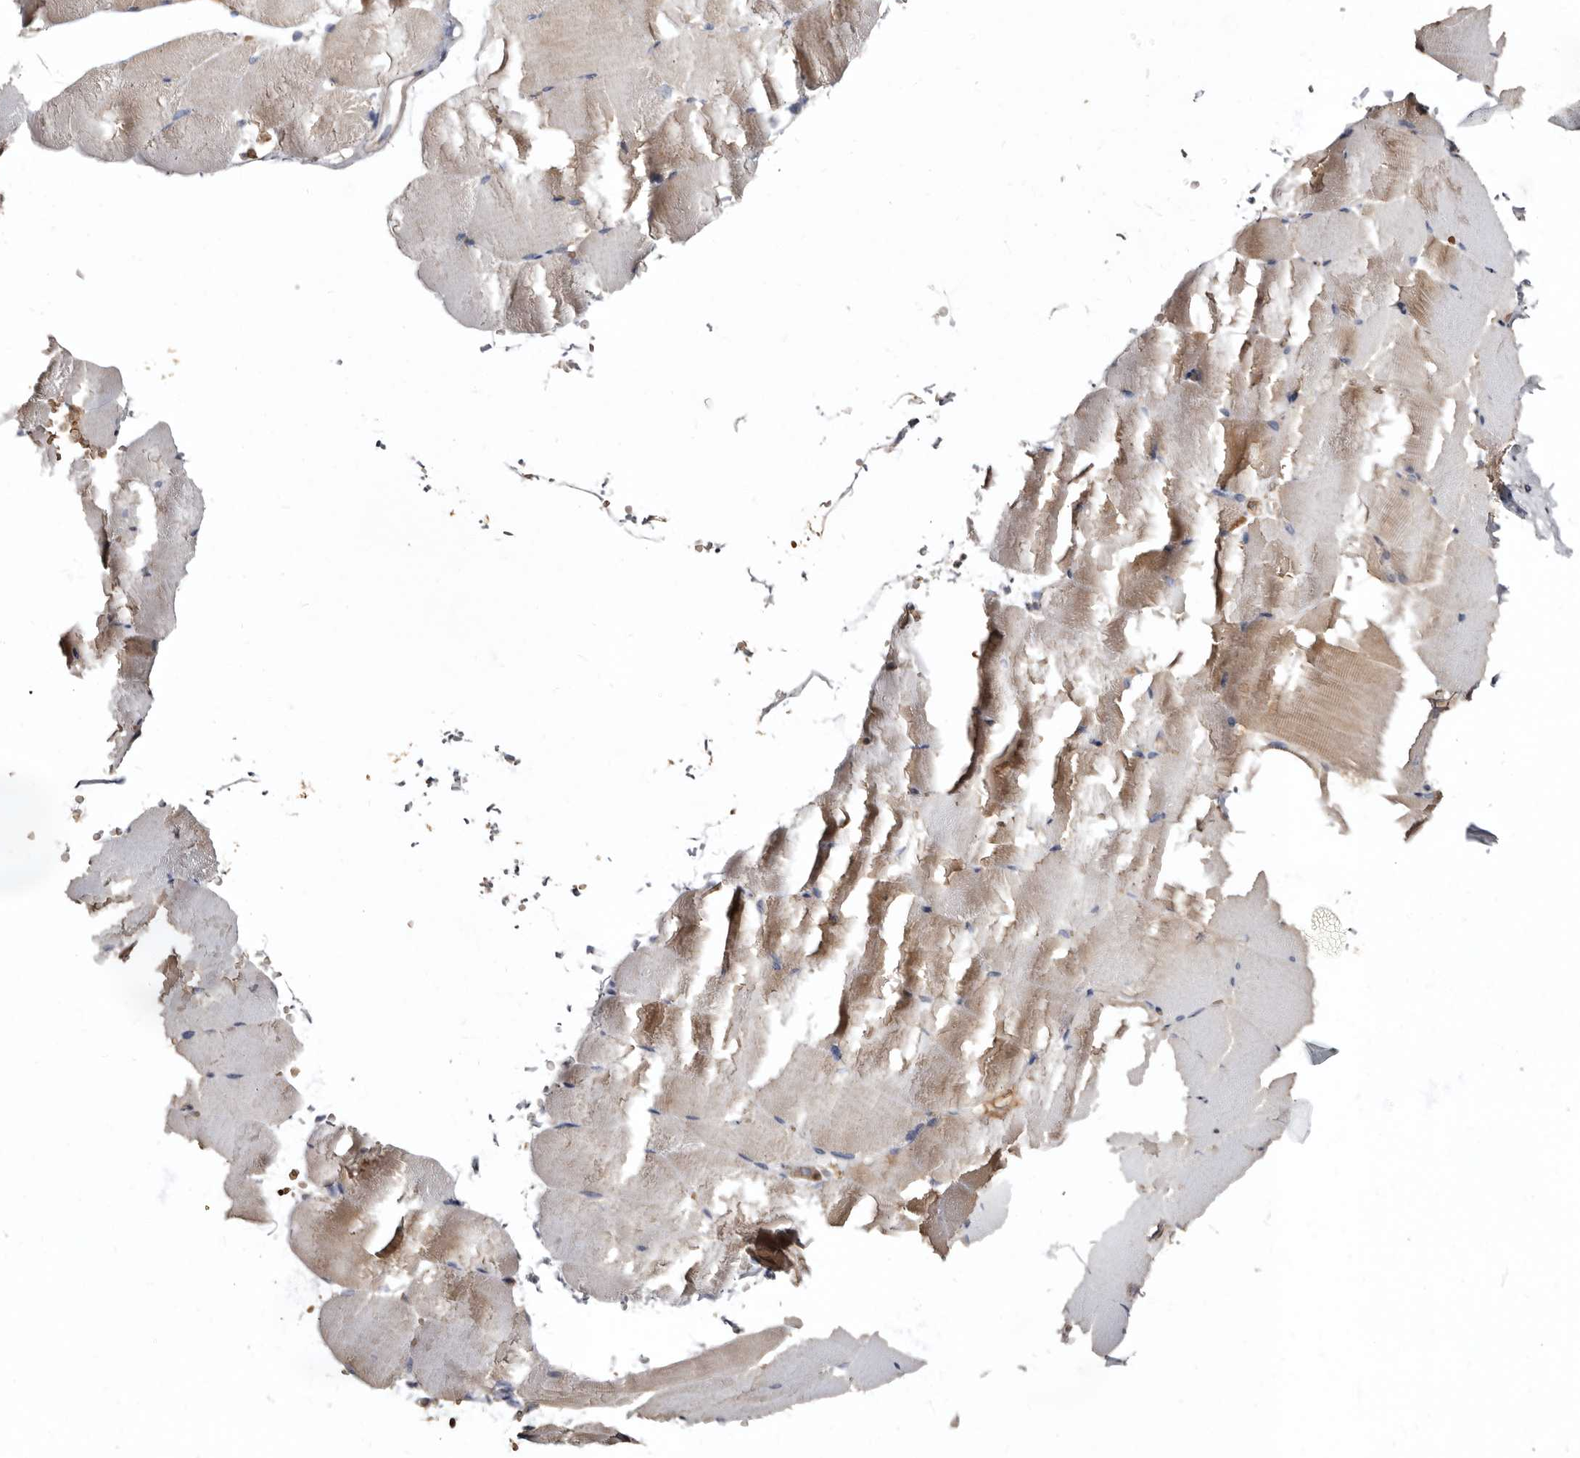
{"staining": {"intensity": "weak", "quantity": "<25%", "location": "cytoplasmic/membranous"}, "tissue": "skeletal muscle", "cell_type": "Myocytes", "image_type": "normal", "snomed": [{"axis": "morphology", "description": "Normal tissue, NOS"}, {"axis": "topography", "description": "Skeletal muscle"}, {"axis": "topography", "description": "Parathyroid gland"}], "caption": "IHC histopathology image of benign skeletal muscle stained for a protein (brown), which shows no positivity in myocytes.", "gene": "BAX", "patient": {"sex": "female", "age": 37}}